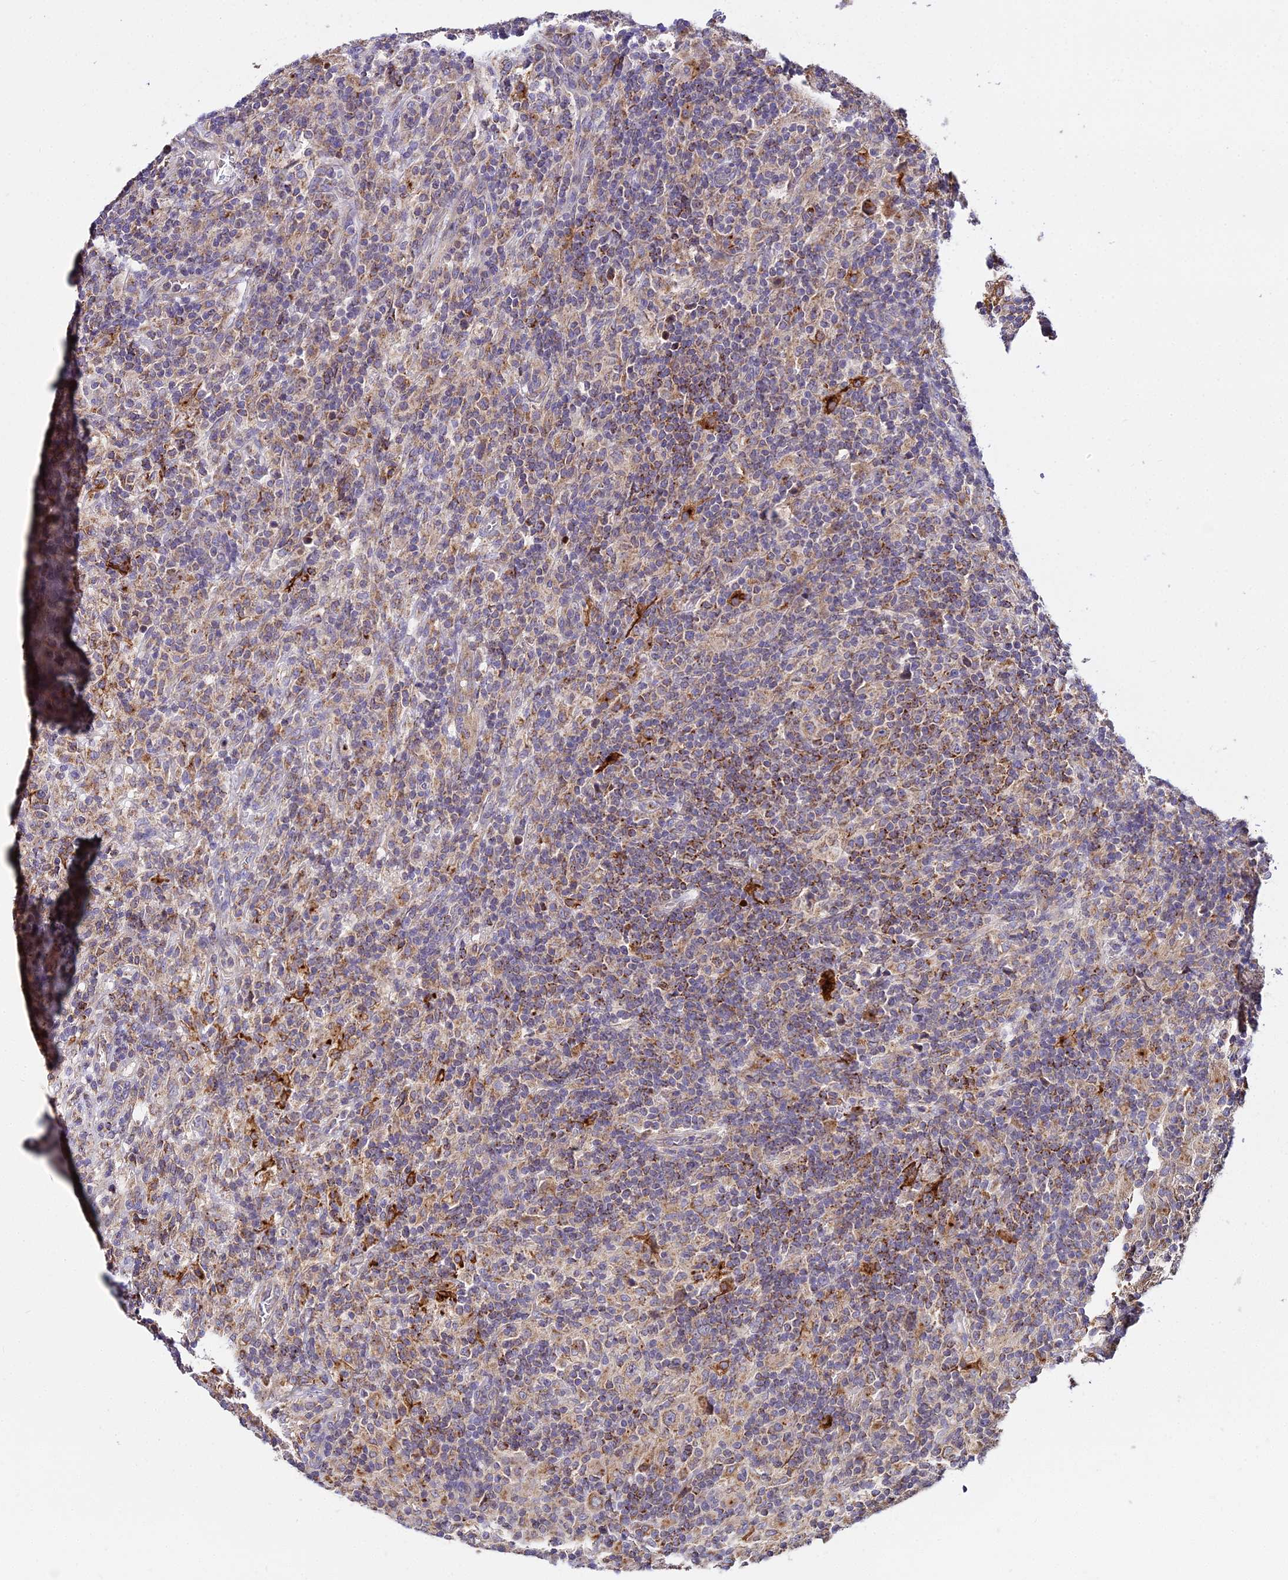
{"staining": {"intensity": "moderate", "quantity": ">75%", "location": "cytoplasmic/membranous"}, "tissue": "lymphoma", "cell_type": "Tumor cells", "image_type": "cancer", "snomed": [{"axis": "morphology", "description": "Hodgkin's disease, NOS"}, {"axis": "topography", "description": "Lymph node"}], "caption": "Hodgkin's disease stained with DAB (3,3'-diaminobenzidine) IHC displays medium levels of moderate cytoplasmic/membranous staining in about >75% of tumor cells.", "gene": "PEX19", "patient": {"sex": "male", "age": 70}}